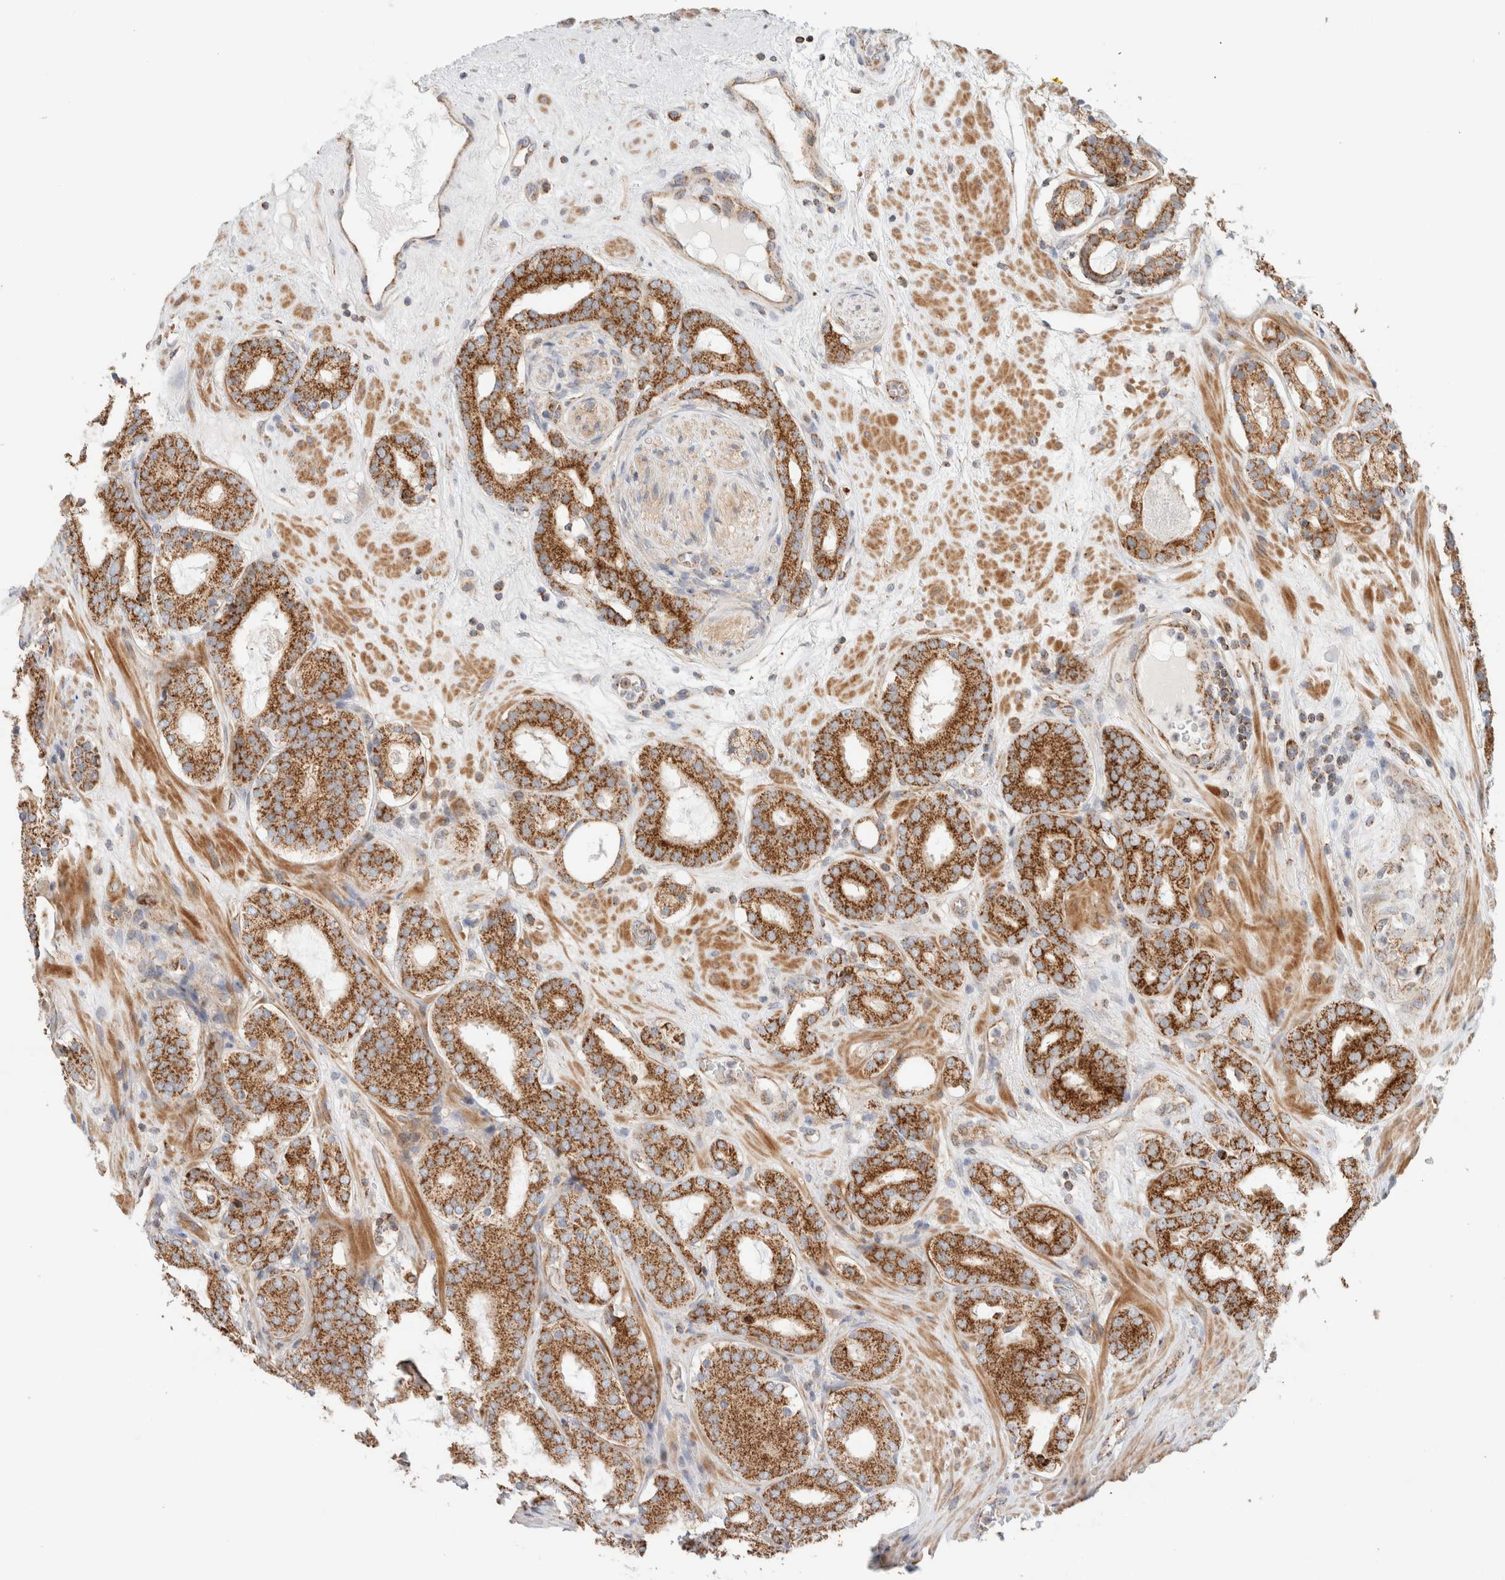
{"staining": {"intensity": "strong", "quantity": ">75%", "location": "cytoplasmic/membranous"}, "tissue": "prostate cancer", "cell_type": "Tumor cells", "image_type": "cancer", "snomed": [{"axis": "morphology", "description": "Adenocarcinoma, Low grade"}, {"axis": "topography", "description": "Prostate"}], "caption": "Protein staining by immunohistochemistry (IHC) exhibits strong cytoplasmic/membranous staining in approximately >75% of tumor cells in adenocarcinoma (low-grade) (prostate).", "gene": "MRM3", "patient": {"sex": "male", "age": 69}}